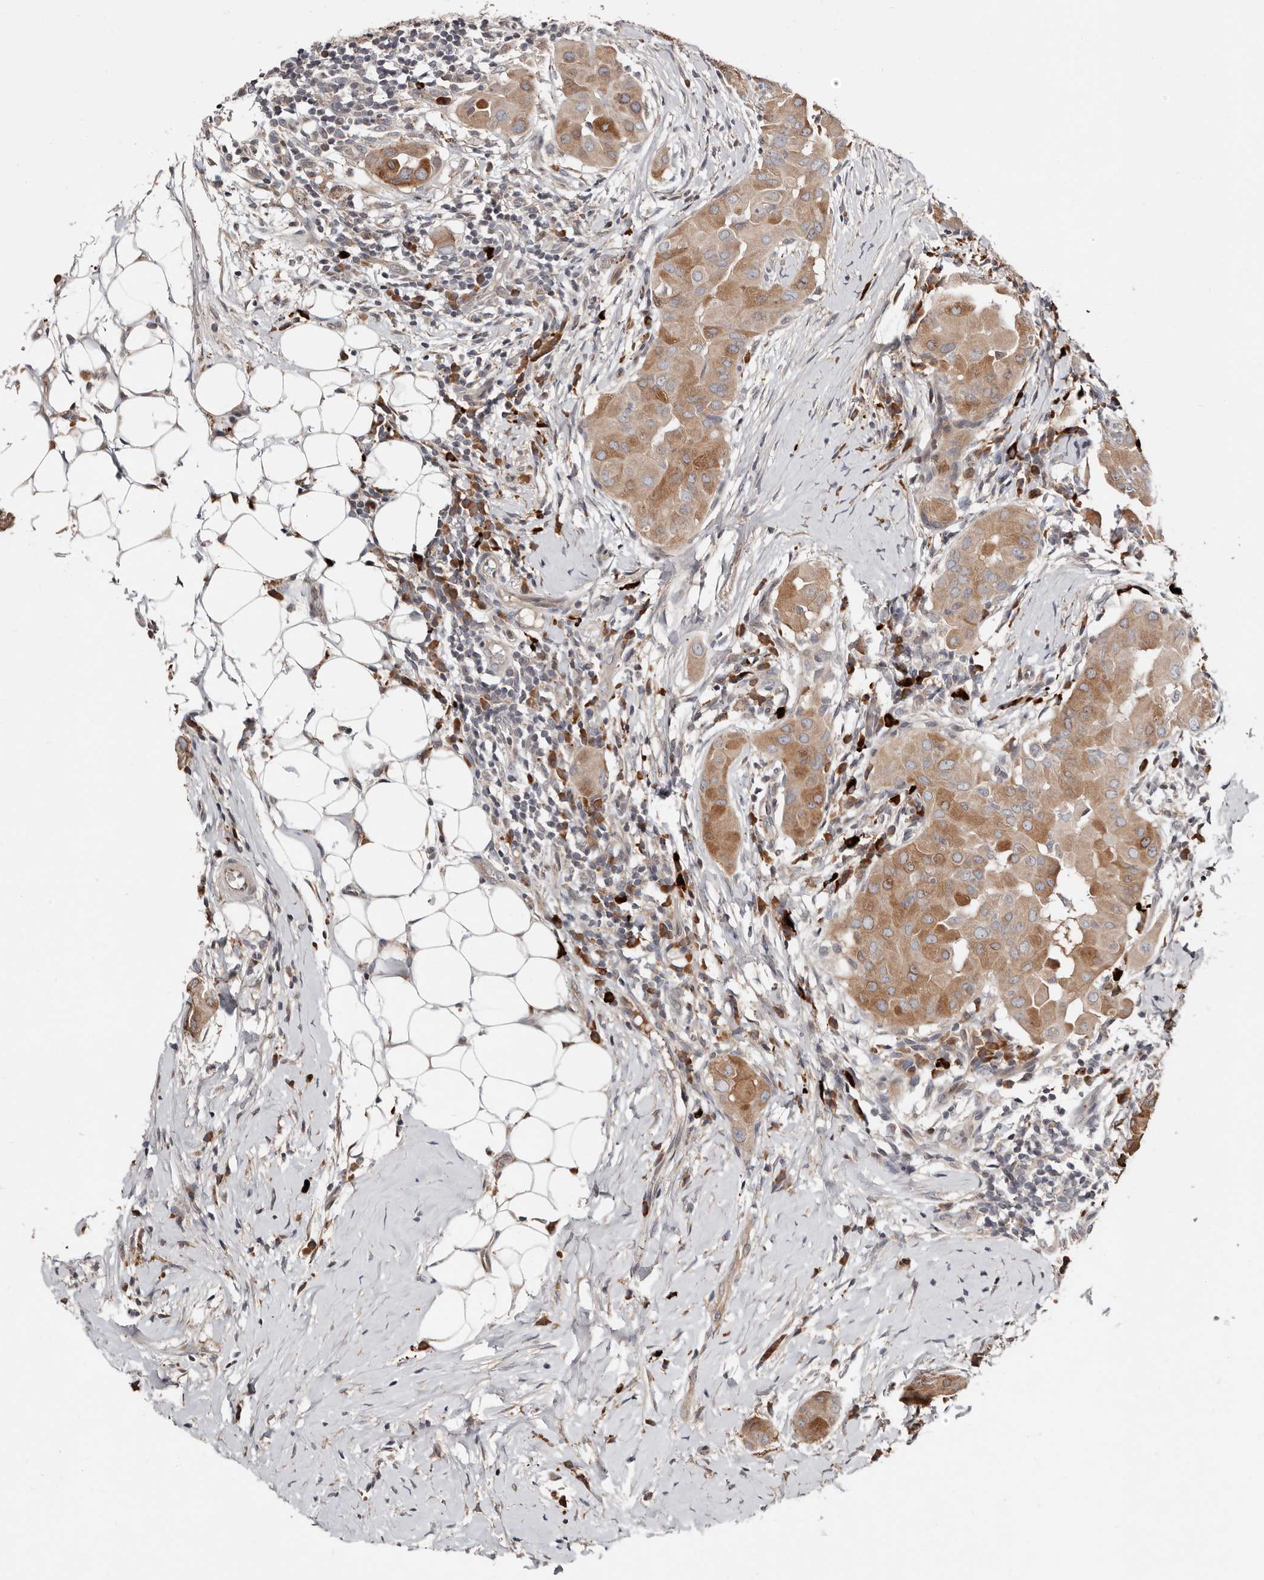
{"staining": {"intensity": "moderate", "quantity": ">75%", "location": "cytoplasmic/membranous"}, "tissue": "thyroid cancer", "cell_type": "Tumor cells", "image_type": "cancer", "snomed": [{"axis": "morphology", "description": "Papillary adenocarcinoma, NOS"}, {"axis": "topography", "description": "Thyroid gland"}], "caption": "Immunohistochemistry (IHC) (DAB (3,3'-diaminobenzidine)) staining of thyroid cancer (papillary adenocarcinoma) reveals moderate cytoplasmic/membranous protein positivity in approximately >75% of tumor cells.", "gene": "SMYD4", "patient": {"sex": "male", "age": 33}}